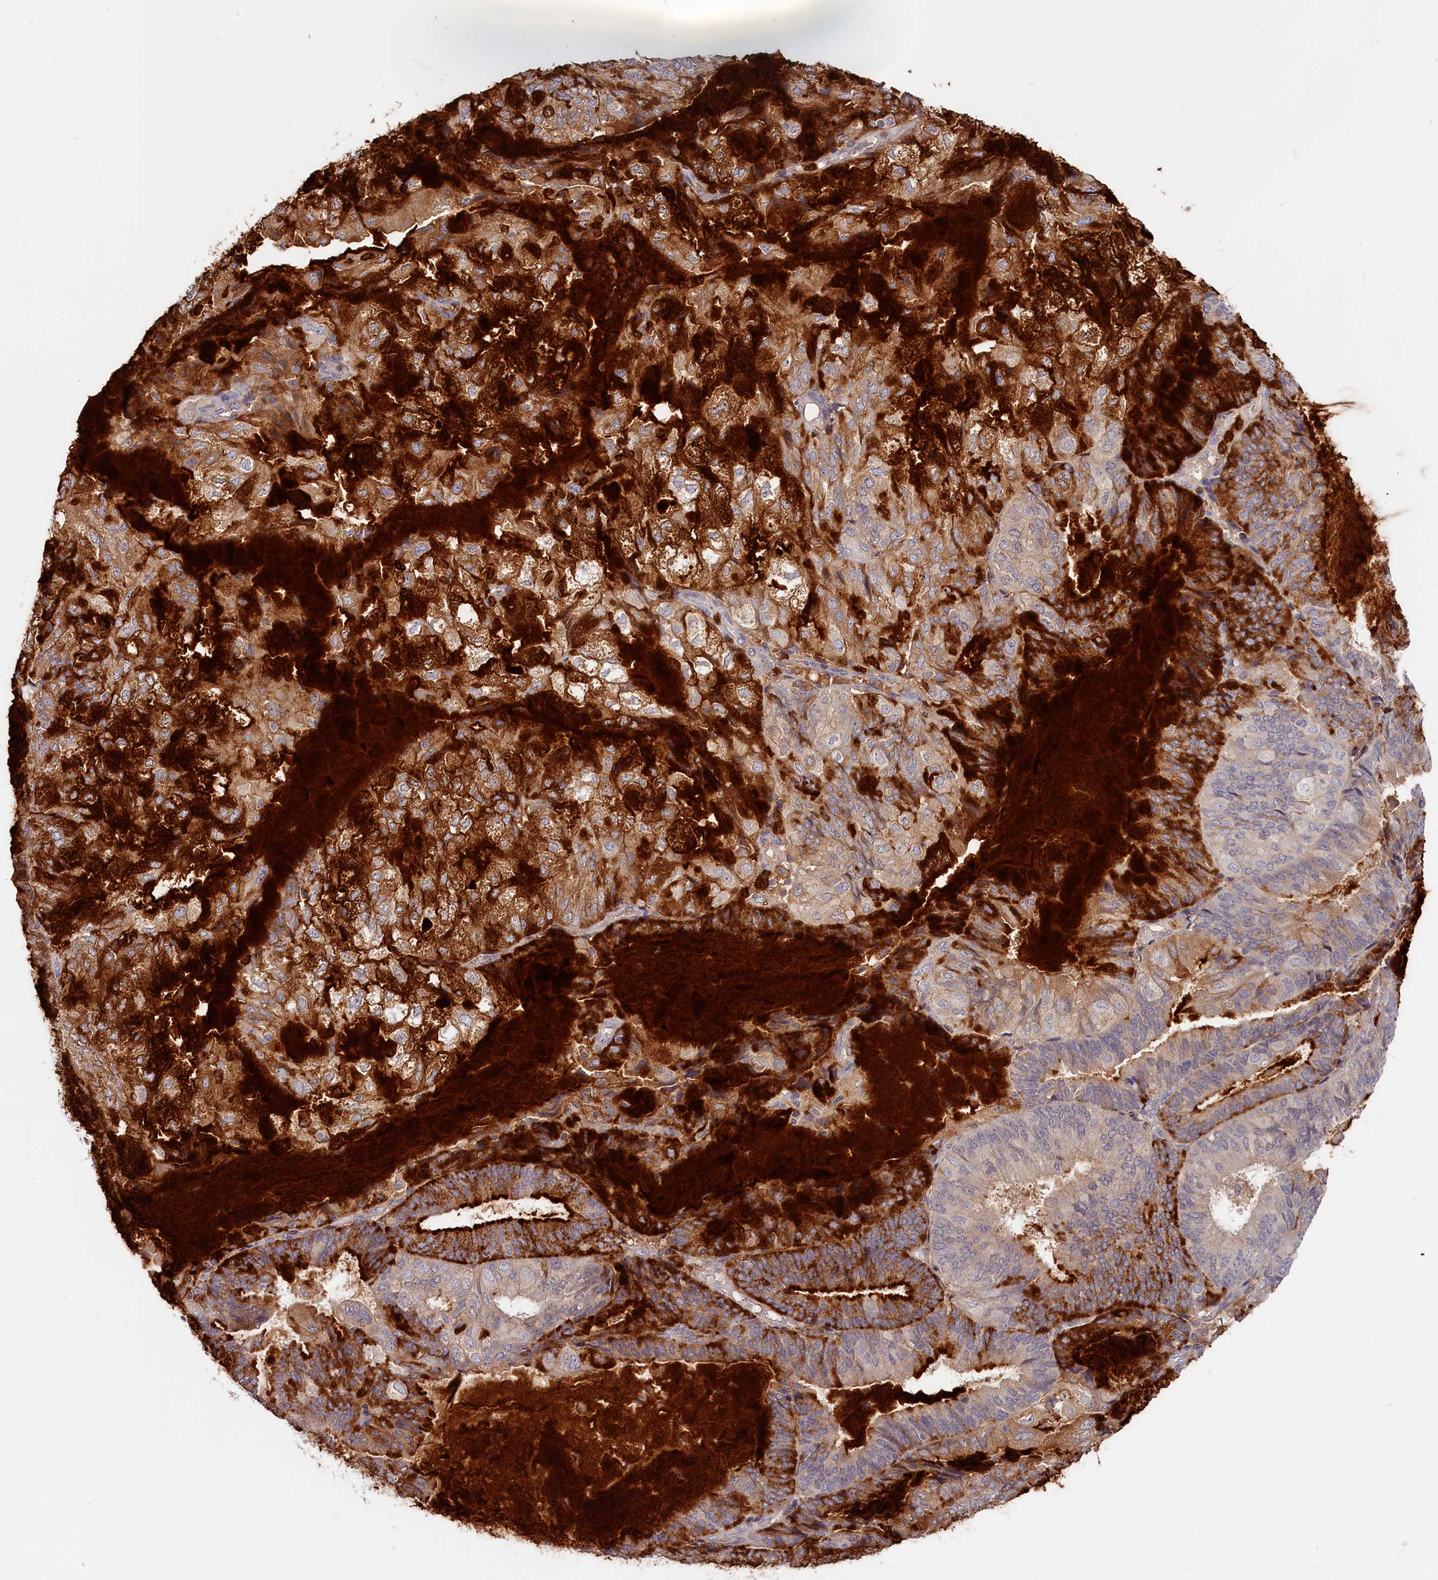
{"staining": {"intensity": "strong", "quantity": "25%-75%", "location": "cytoplasmic/membranous"}, "tissue": "endometrial cancer", "cell_type": "Tumor cells", "image_type": "cancer", "snomed": [{"axis": "morphology", "description": "Adenocarcinoma, NOS"}, {"axis": "topography", "description": "Endometrium"}], "caption": "Immunohistochemistry of adenocarcinoma (endometrial) reveals high levels of strong cytoplasmic/membranous staining in approximately 25%-75% of tumor cells. Nuclei are stained in blue.", "gene": "ADGRD1", "patient": {"sex": "female", "age": 81}}